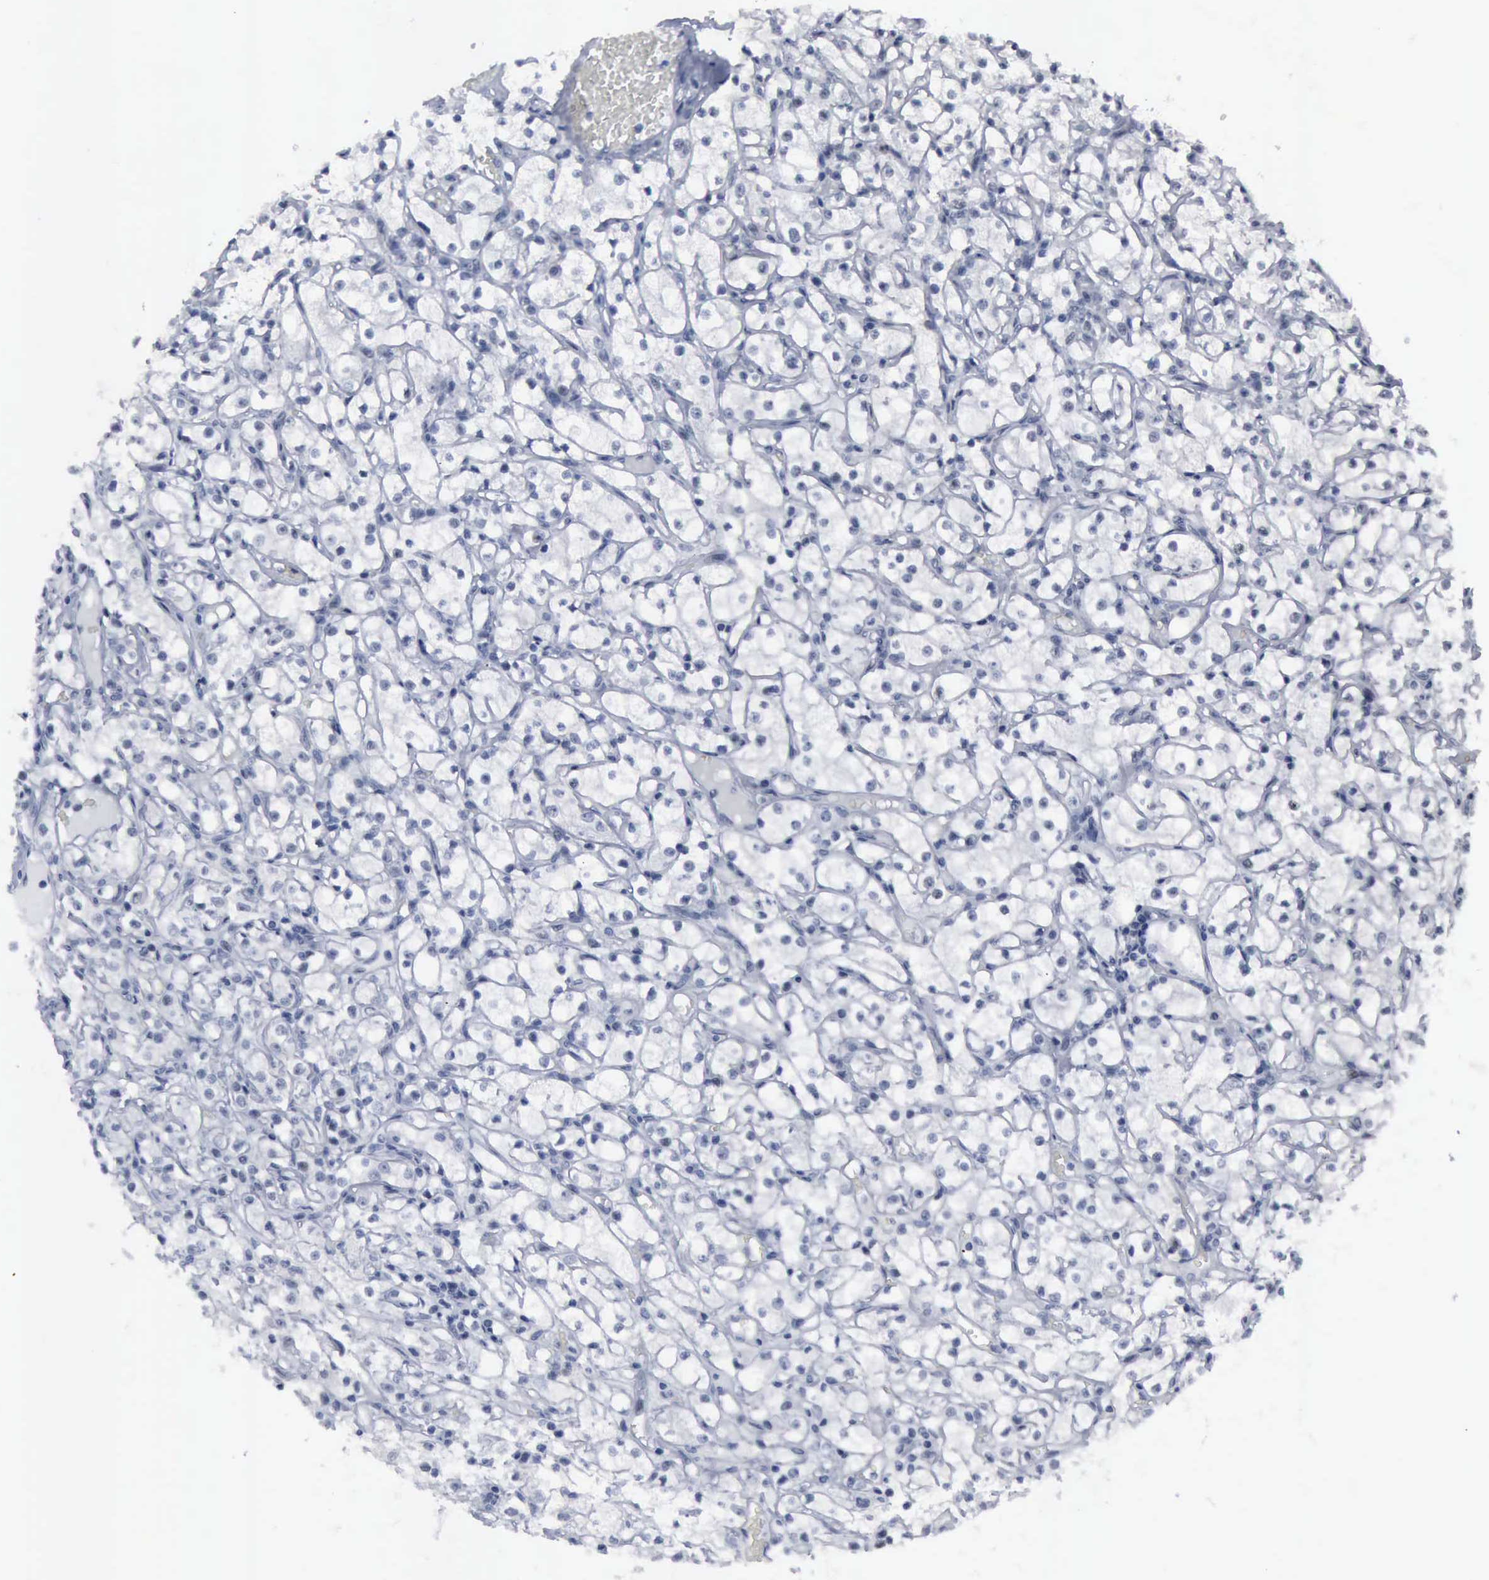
{"staining": {"intensity": "negative", "quantity": "none", "location": "none"}, "tissue": "renal cancer", "cell_type": "Tumor cells", "image_type": "cancer", "snomed": [{"axis": "morphology", "description": "Adenocarcinoma, NOS"}, {"axis": "topography", "description": "Kidney"}], "caption": "Tumor cells show no significant positivity in renal adenocarcinoma.", "gene": "BRD1", "patient": {"sex": "male", "age": 61}}